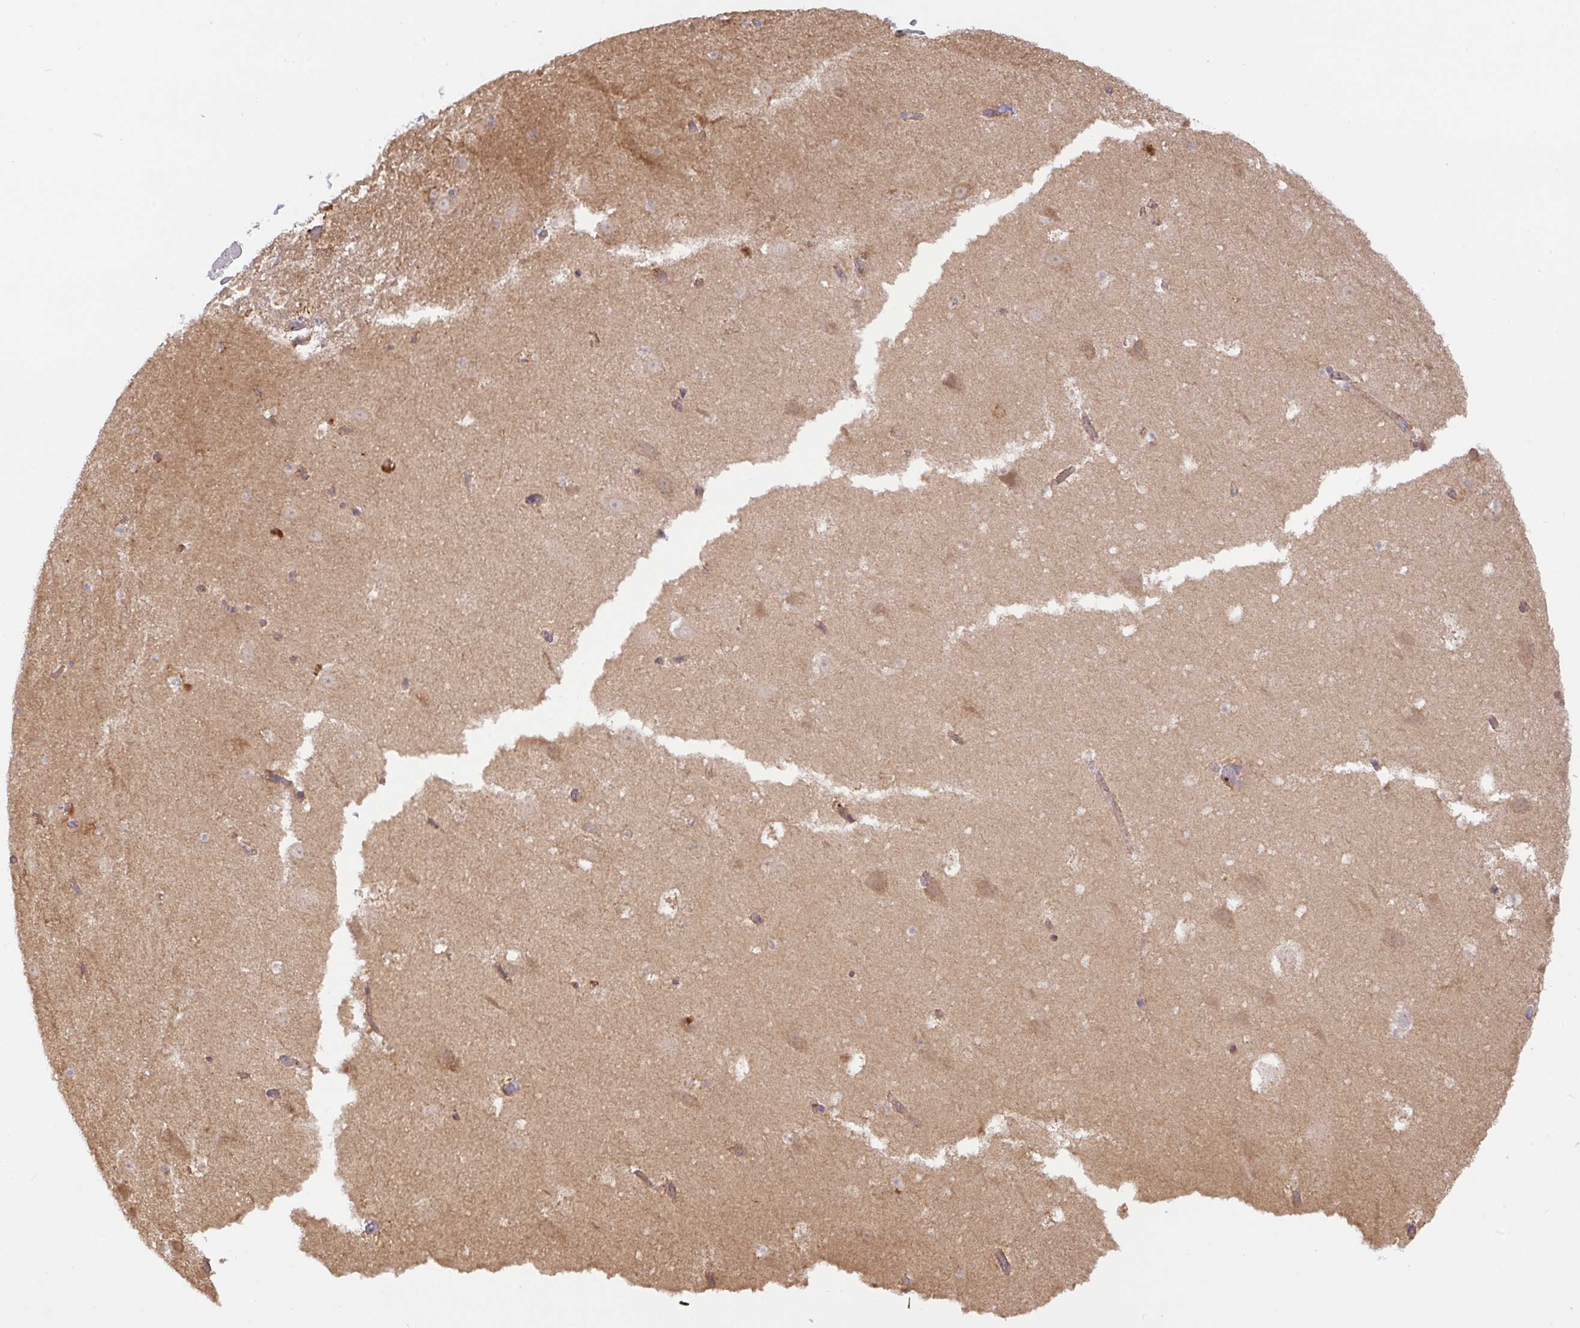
{"staining": {"intensity": "negative", "quantity": "none", "location": "none"}, "tissue": "hippocampus", "cell_type": "Glial cells", "image_type": "normal", "snomed": [{"axis": "morphology", "description": "Normal tissue, NOS"}, {"axis": "topography", "description": "Hippocampus"}], "caption": "The photomicrograph displays no significant positivity in glial cells of hippocampus. (Stains: DAB (3,3'-diaminobenzidine) immunohistochemistry (IHC) with hematoxylin counter stain, Microscopy: brightfield microscopy at high magnification).", "gene": "DLEU7", "patient": {"sex": "female", "age": 42}}